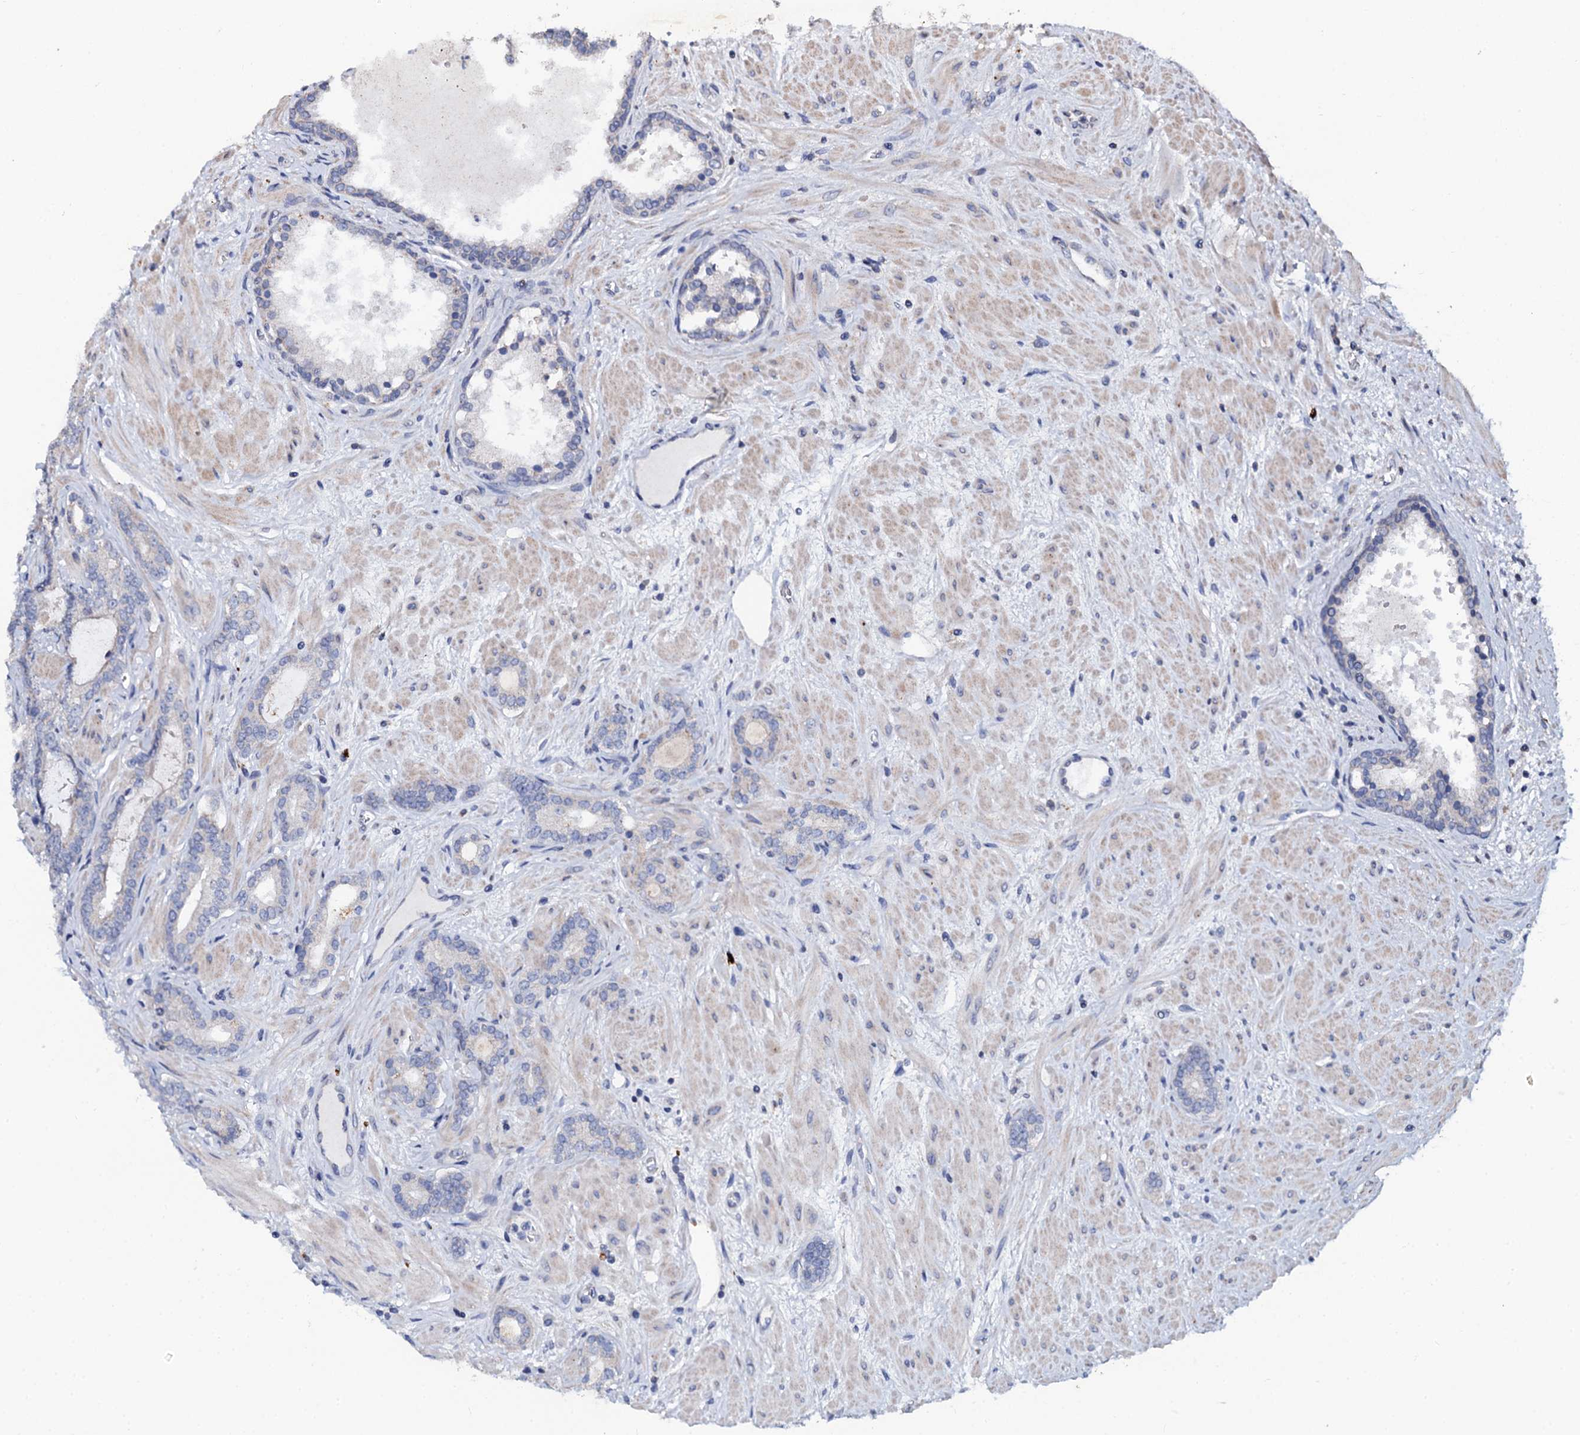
{"staining": {"intensity": "negative", "quantity": "none", "location": "none"}, "tissue": "prostate cancer", "cell_type": "Tumor cells", "image_type": "cancer", "snomed": [{"axis": "morphology", "description": "Adenocarcinoma, High grade"}, {"axis": "topography", "description": "Prostate"}], "caption": "The photomicrograph demonstrates no significant expression in tumor cells of prostate high-grade adenocarcinoma.", "gene": "SLC37A4", "patient": {"sex": "male", "age": 64}}